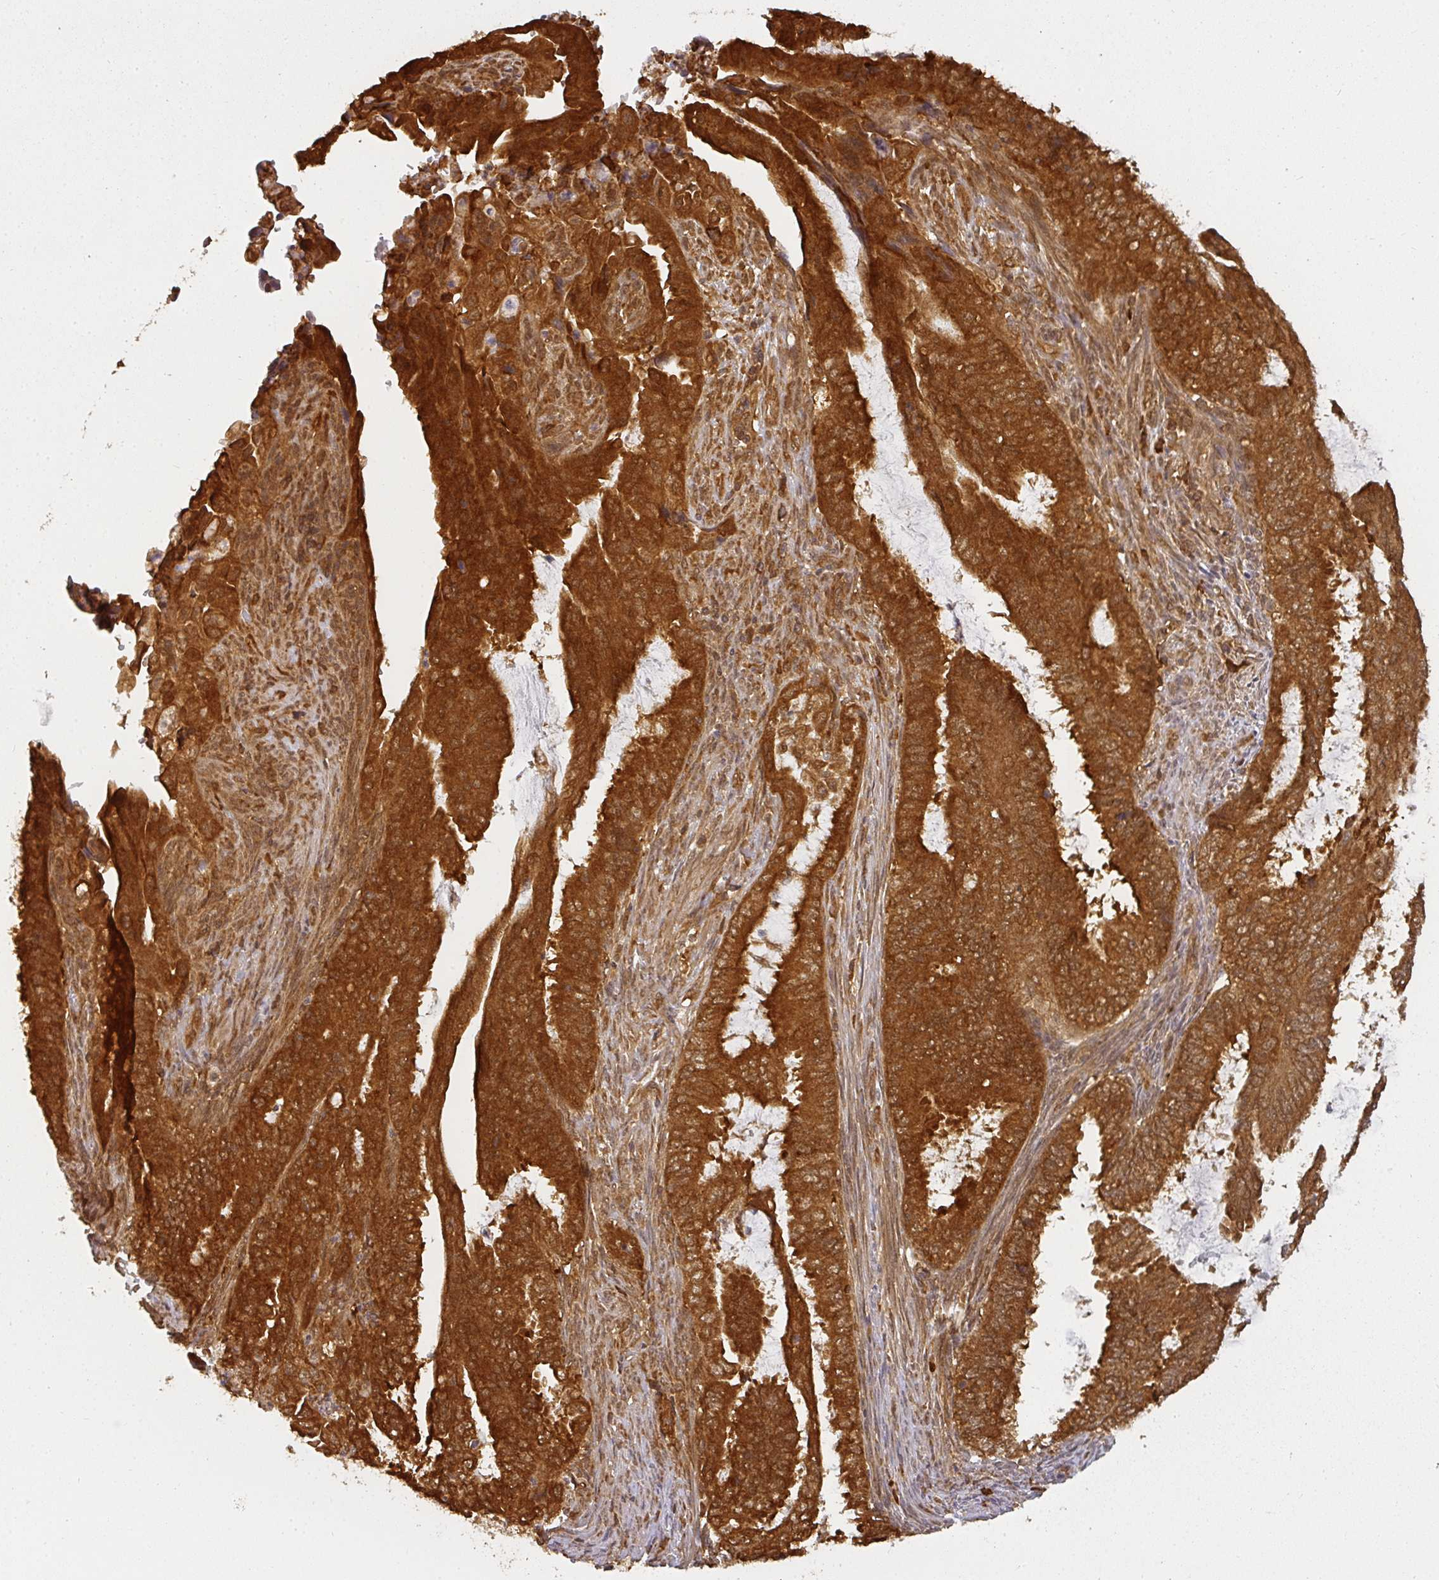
{"staining": {"intensity": "strong", "quantity": ">75%", "location": "cytoplasmic/membranous"}, "tissue": "endometrial cancer", "cell_type": "Tumor cells", "image_type": "cancer", "snomed": [{"axis": "morphology", "description": "Adenocarcinoma, NOS"}, {"axis": "topography", "description": "Endometrium"}], "caption": "Adenocarcinoma (endometrial) stained for a protein (brown) reveals strong cytoplasmic/membranous positive staining in about >75% of tumor cells.", "gene": "PPP6R3", "patient": {"sex": "female", "age": 51}}